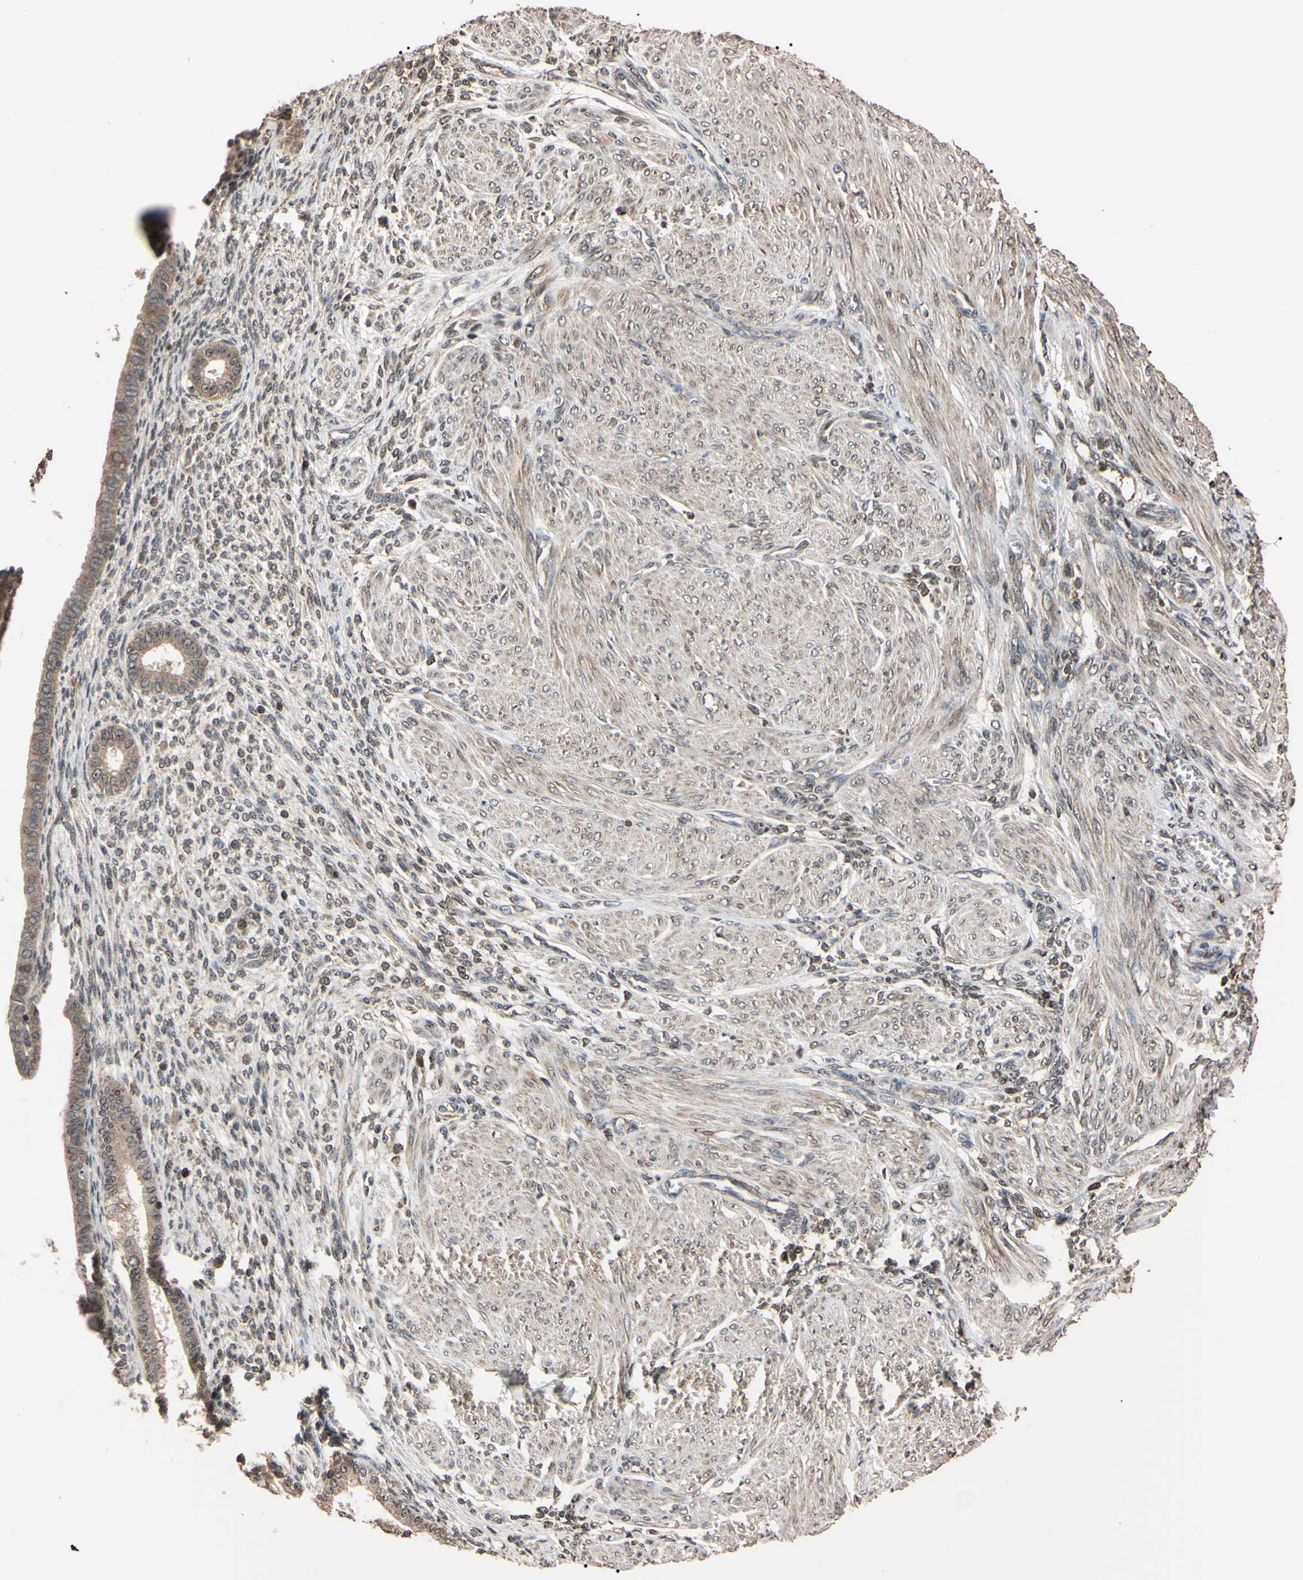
{"staining": {"intensity": "weak", "quantity": ">75%", "location": "cytoplasmic/membranous"}, "tissue": "endometrium", "cell_type": "Cells in endometrial stroma", "image_type": "normal", "snomed": [{"axis": "morphology", "description": "Normal tissue, NOS"}, {"axis": "topography", "description": "Endometrium"}], "caption": "An immunohistochemistry (IHC) histopathology image of normal tissue is shown. Protein staining in brown shows weak cytoplasmic/membranous positivity in endometrium within cells in endometrial stroma. The staining was performed using DAB (3,3'-diaminobenzidine) to visualize the protein expression in brown, while the nuclei were stained in blue with hematoxylin (Magnification: 20x).", "gene": "TNFRSF1A", "patient": {"sex": "female", "age": 72}}